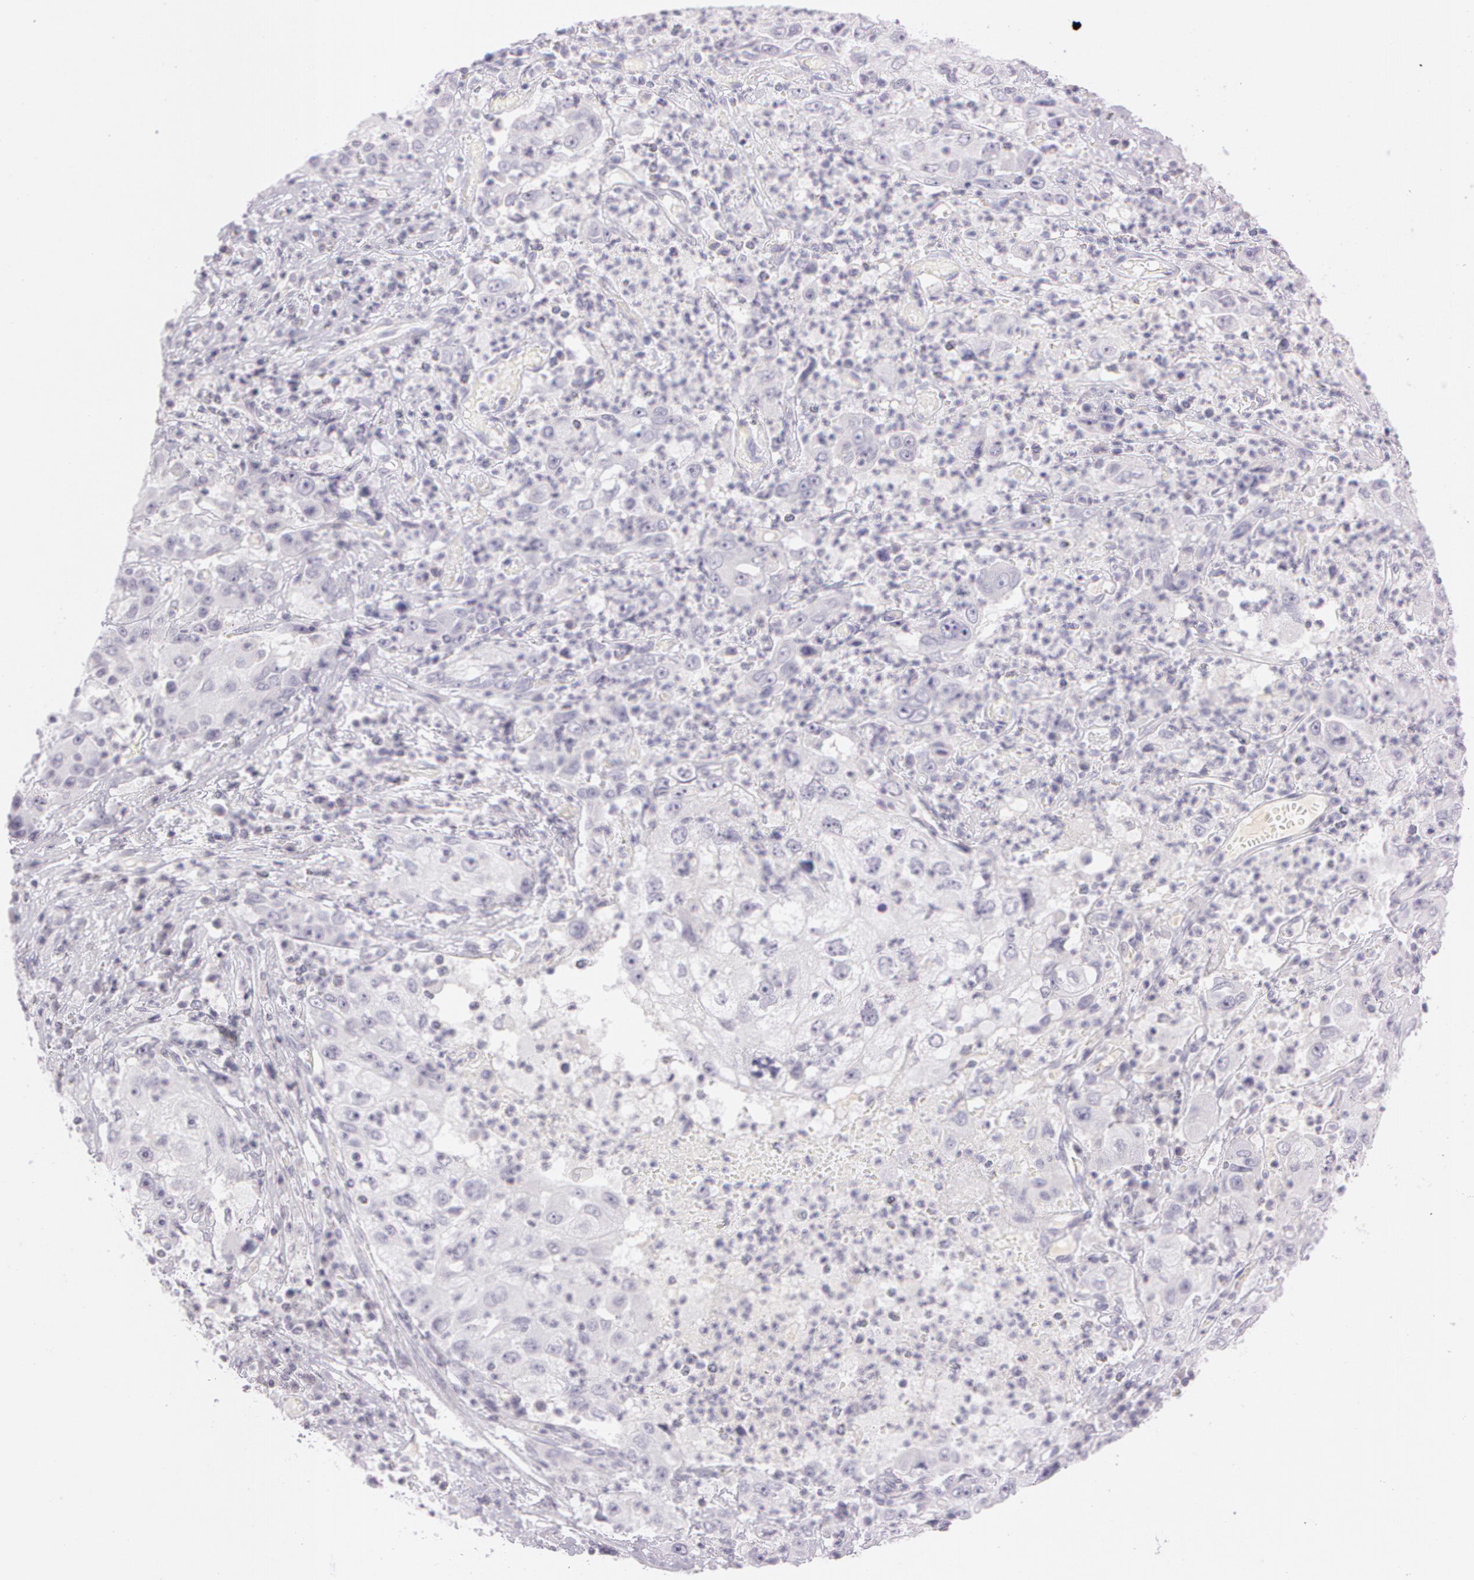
{"staining": {"intensity": "negative", "quantity": "none", "location": "none"}, "tissue": "cervical cancer", "cell_type": "Tumor cells", "image_type": "cancer", "snomed": [{"axis": "morphology", "description": "Squamous cell carcinoma, NOS"}, {"axis": "topography", "description": "Cervix"}], "caption": "High power microscopy image of an immunohistochemistry (IHC) image of cervical squamous cell carcinoma, revealing no significant positivity in tumor cells.", "gene": "OTC", "patient": {"sex": "female", "age": 36}}